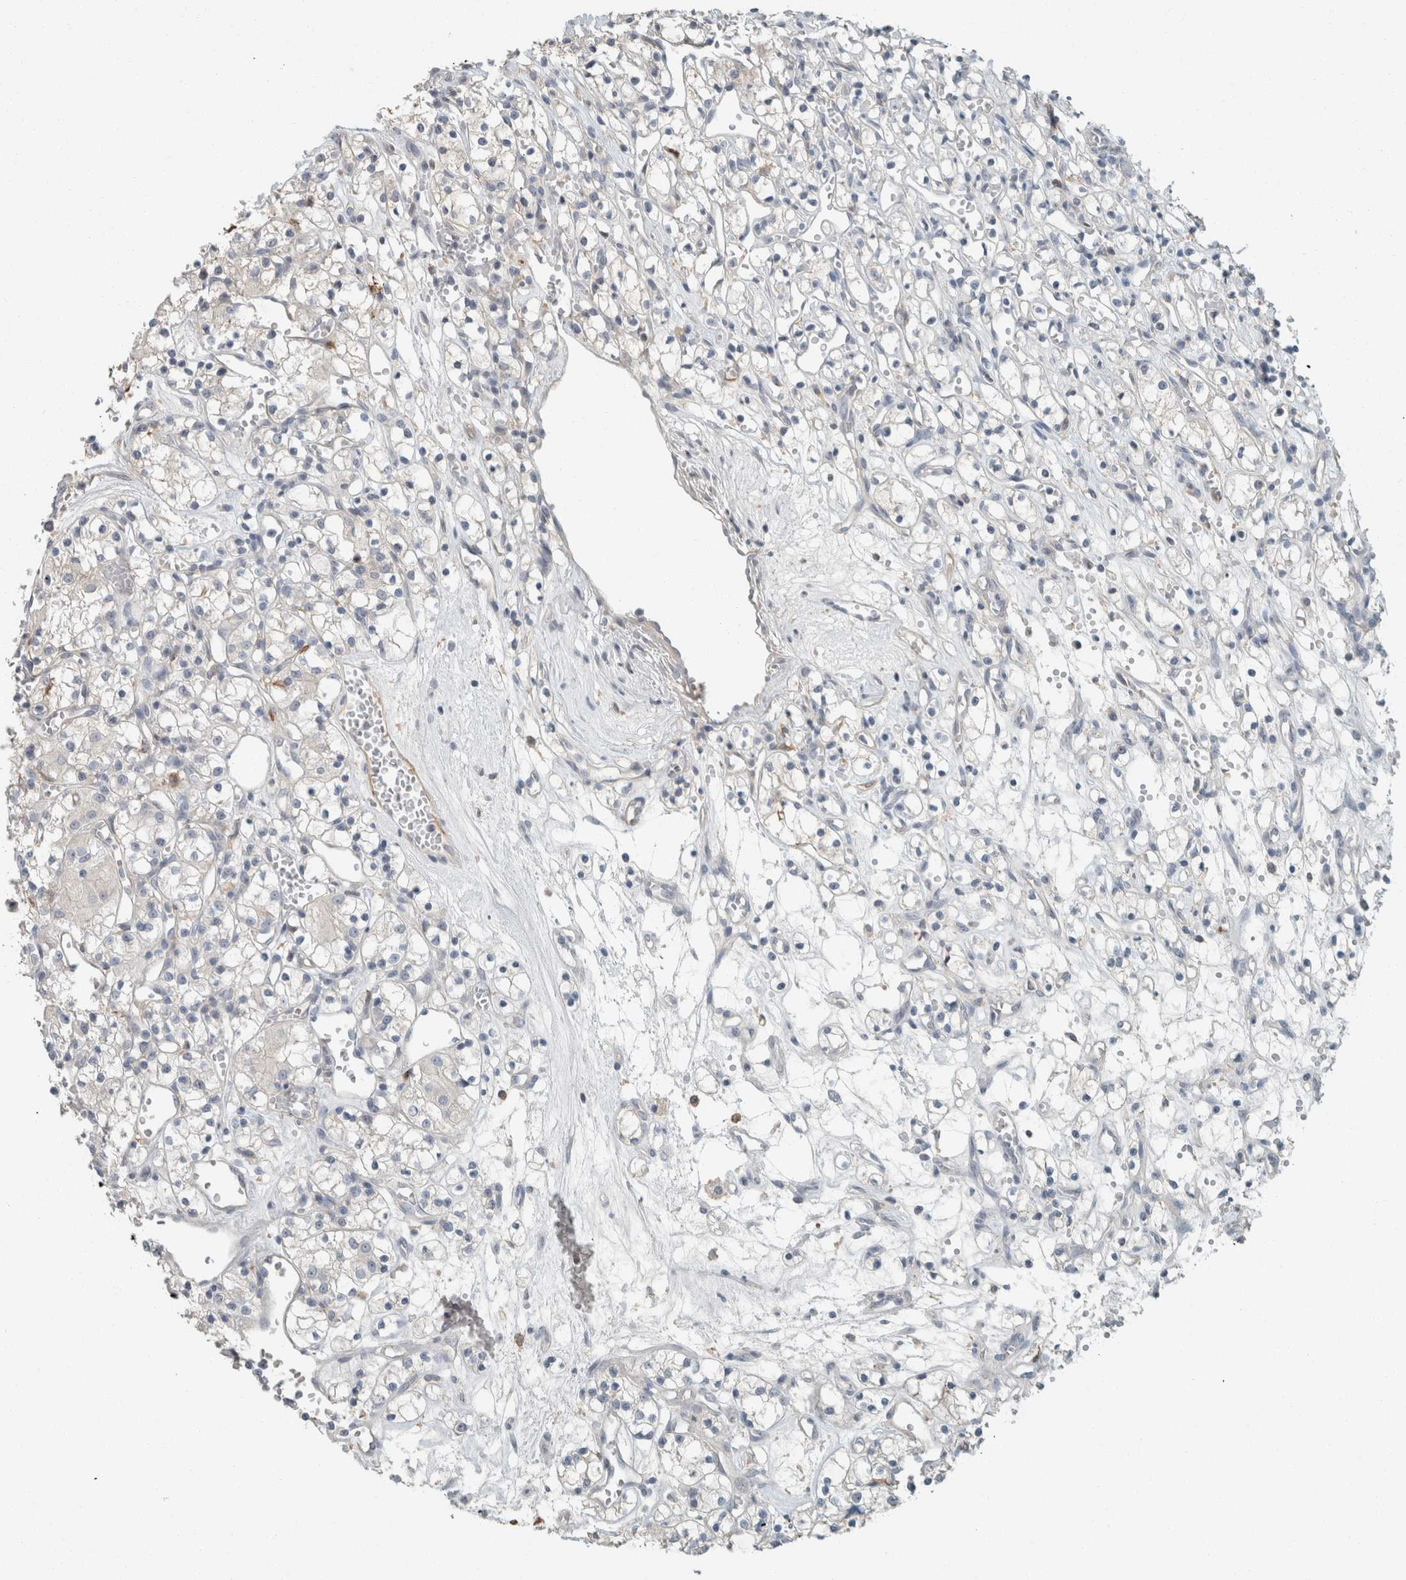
{"staining": {"intensity": "negative", "quantity": "none", "location": "none"}, "tissue": "renal cancer", "cell_type": "Tumor cells", "image_type": "cancer", "snomed": [{"axis": "morphology", "description": "Adenocarcinoma, NOS"}, {"axis": "topography", "description": "Kidney"}], "caption": "DAB (3,3'-diaminobenzidine) immunohistochemical staining of human adenocarcinoma (renal) shows no significant positivity in tumor cells. (DAB immunohistochemistry visualized using brightfield microscopy, high magnification).", "gene": "SCIN", "patient": {"sex": "female", "age": 59}}